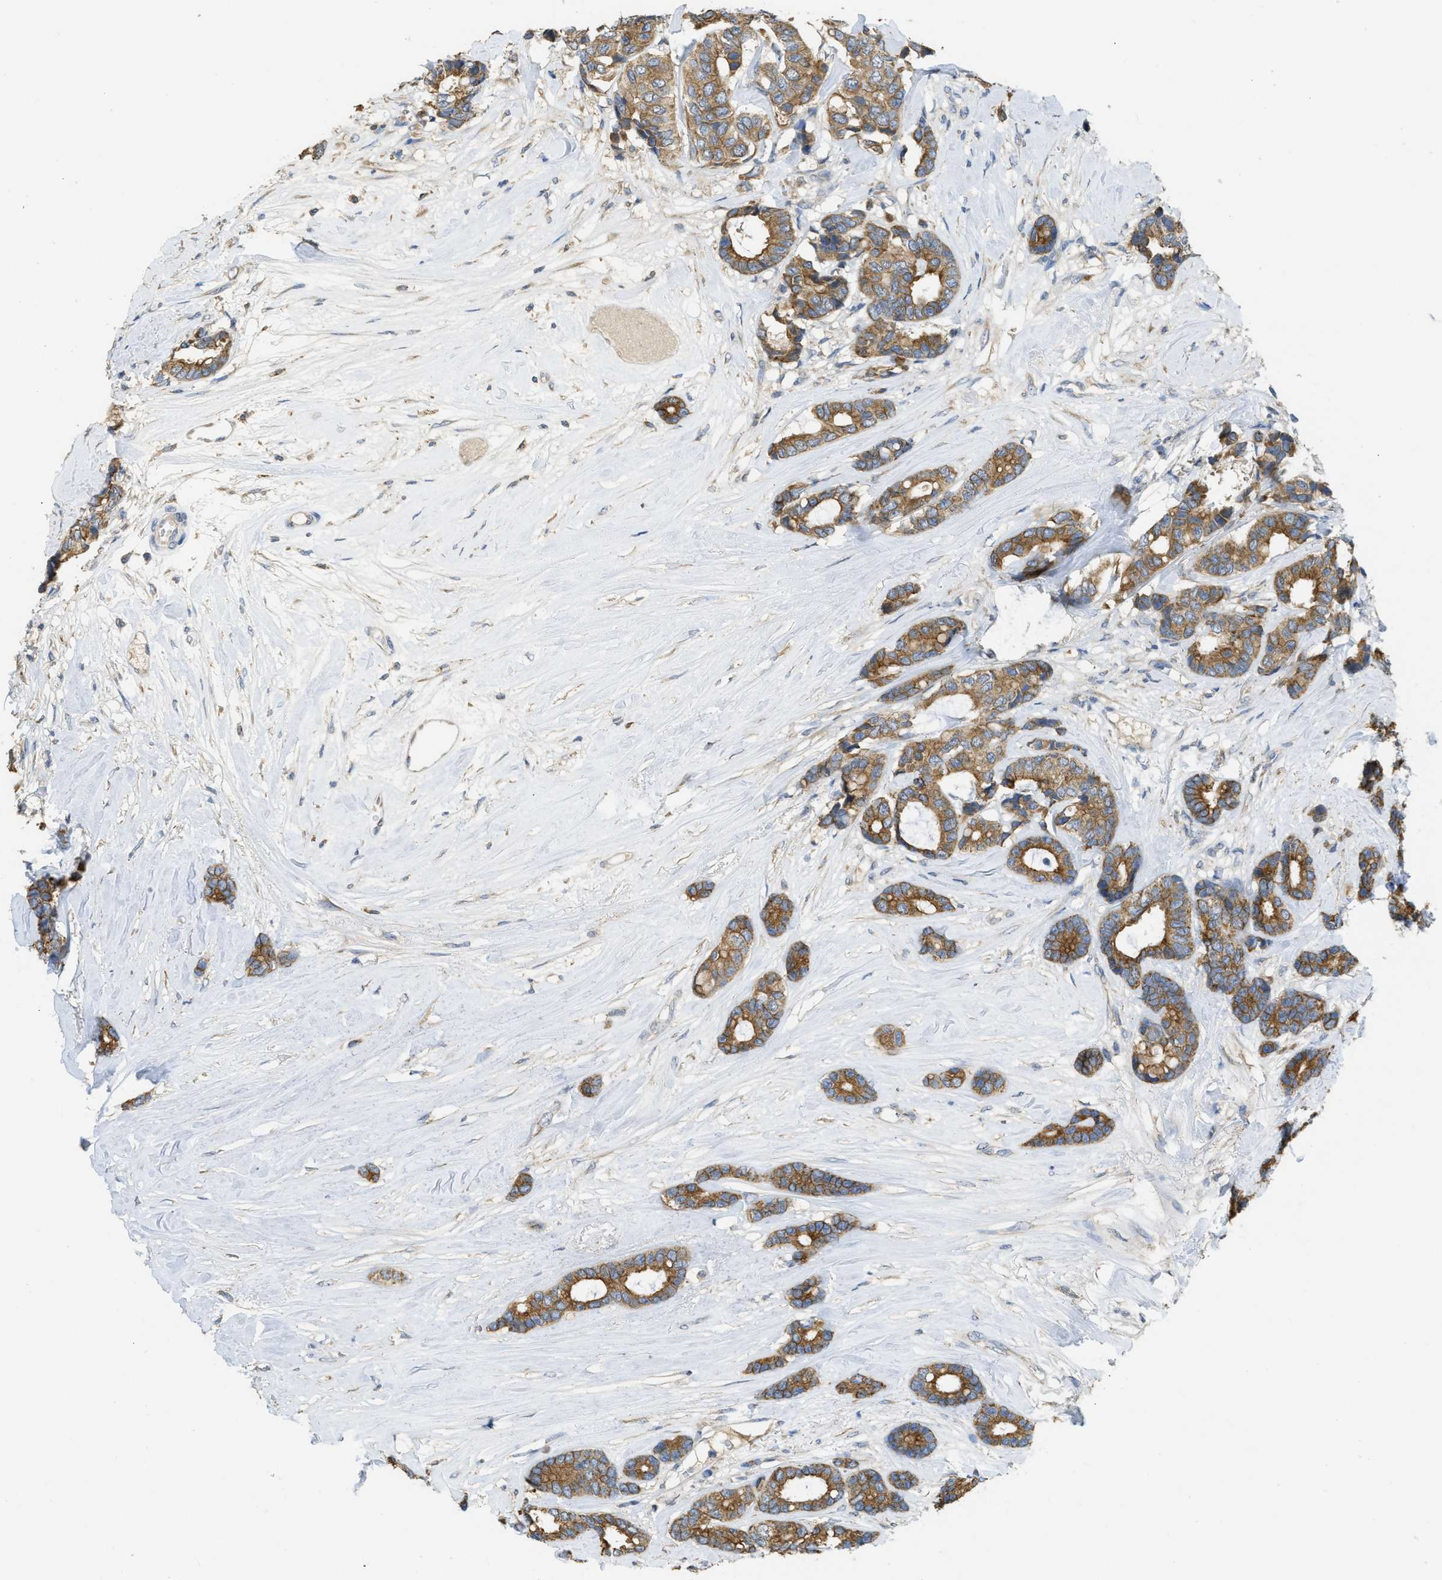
{"staining": {"intensity": "moderate", "quantity": ">75%", "location": "cytoplasmic/membranous"}, "tissue": "breast cancer", "cell_type": "Tumor cells", "image_type": "cancer", "snomed": [{"axis": "morphology", "description": "Duct carcinoma"}, {"axis": "topography", "description": "Breast"}], "caption": "This is an image of immunohistochemistry staining of breast cancer, which shows moderate staining in the cytoplasmic/membranous of tumor cells.", "gene": "SFXN2", "patient": {"sex": "female", "age": 87}}